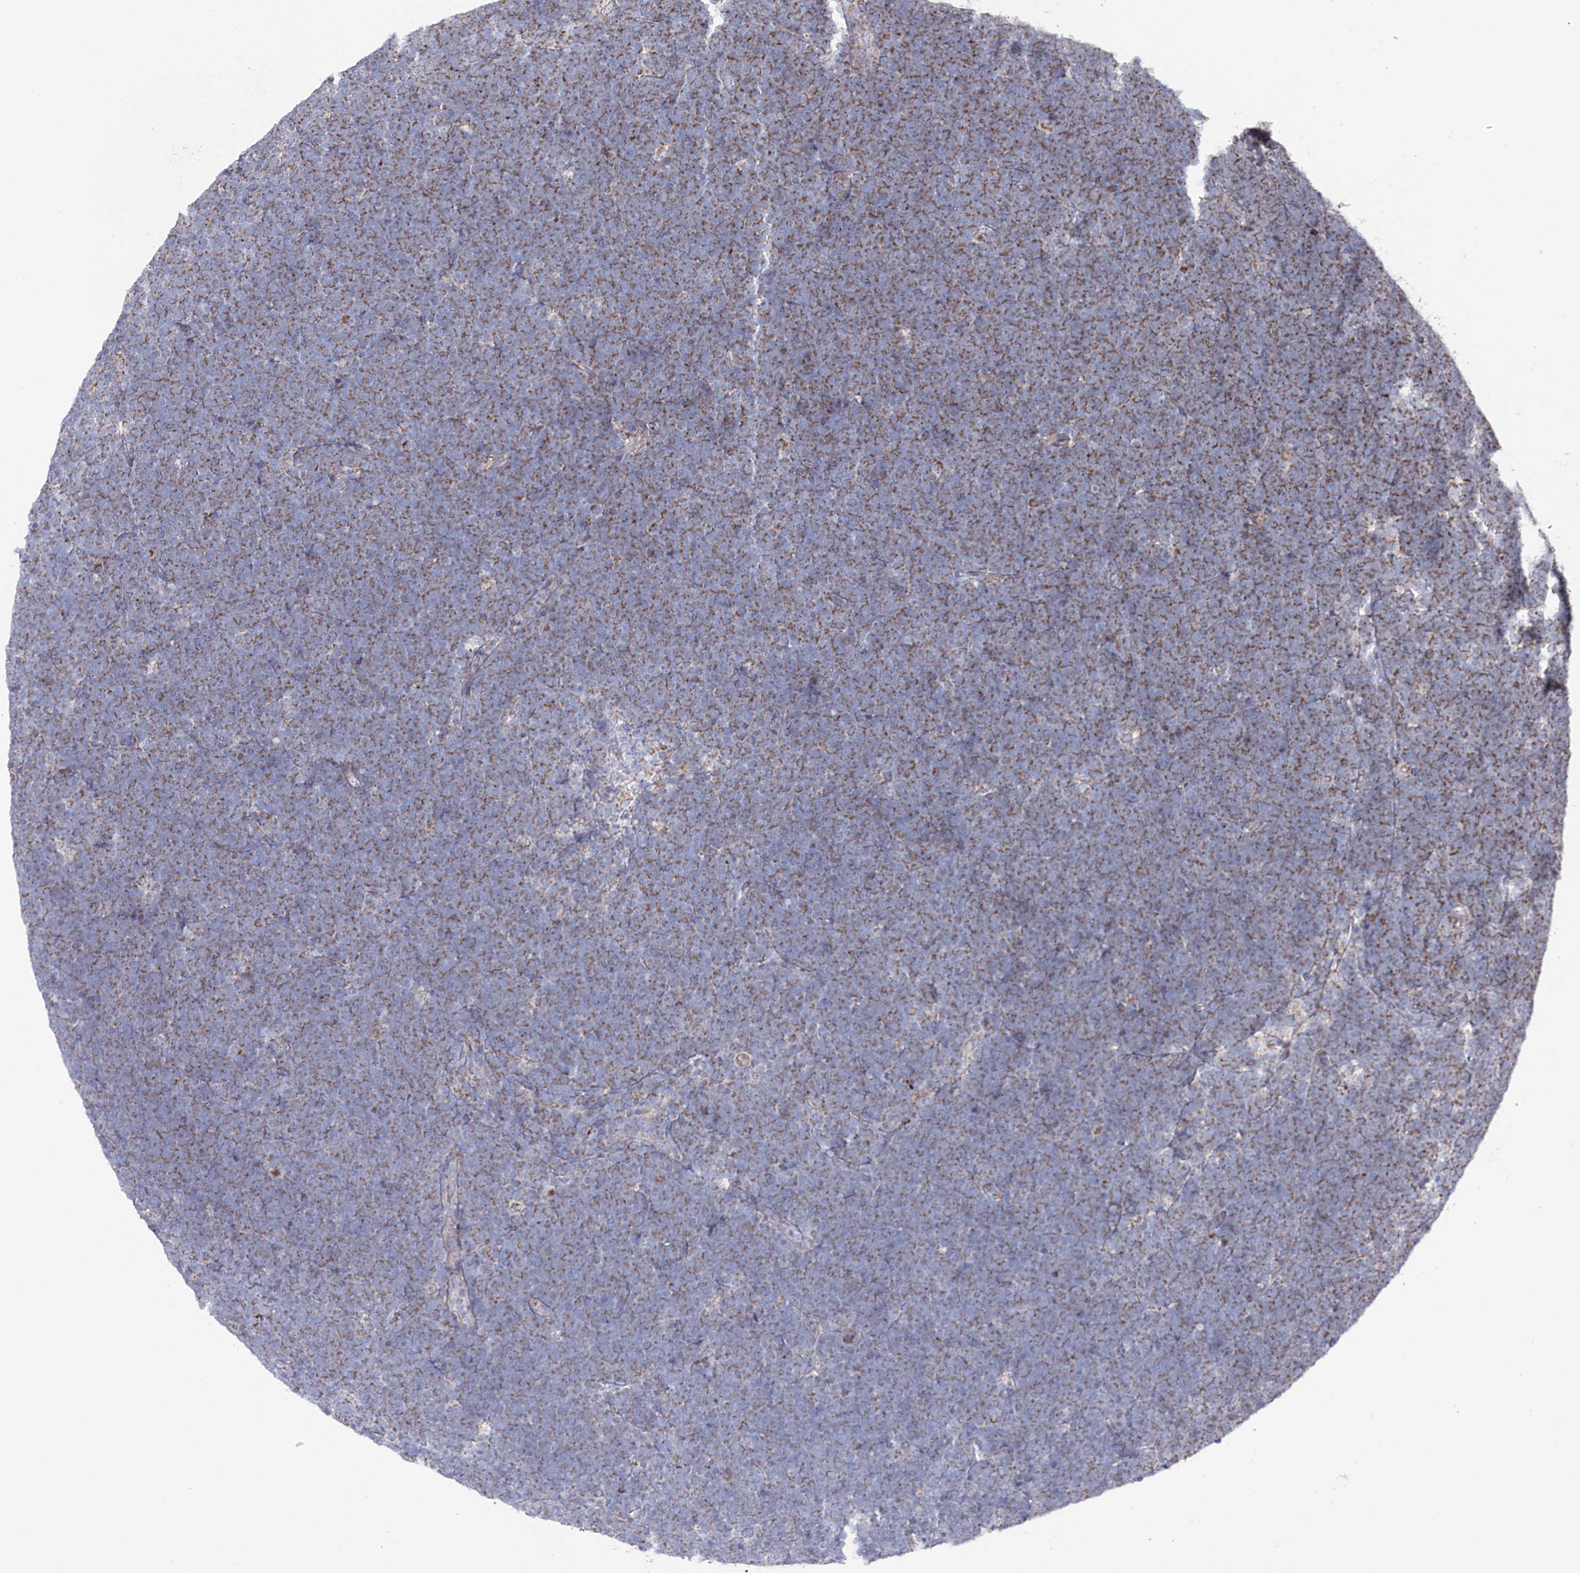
{"staining": {"intensity": "moderate", "quantity": "25%-75%", "location": "cytoplasmic/membranous"}, "tissue": "lymphoma", "cell_type": "Tumor cells", "image_type": "cancer", "snomed": [{"axis": "morphology", "description": "Malignant lymphoma, non-Hodgkin's type, High grade"}, {"axis": "topography", "description": "Lymph node"}], "caption": "Immunohistochemical staining of human lymphoma demonstrates medium levels of moderate cytoplasmic/membranous staining in about 25%-75% of tumor cells.", "gene": "GLS2", "patient": {"sex": "male", "age": 13}}